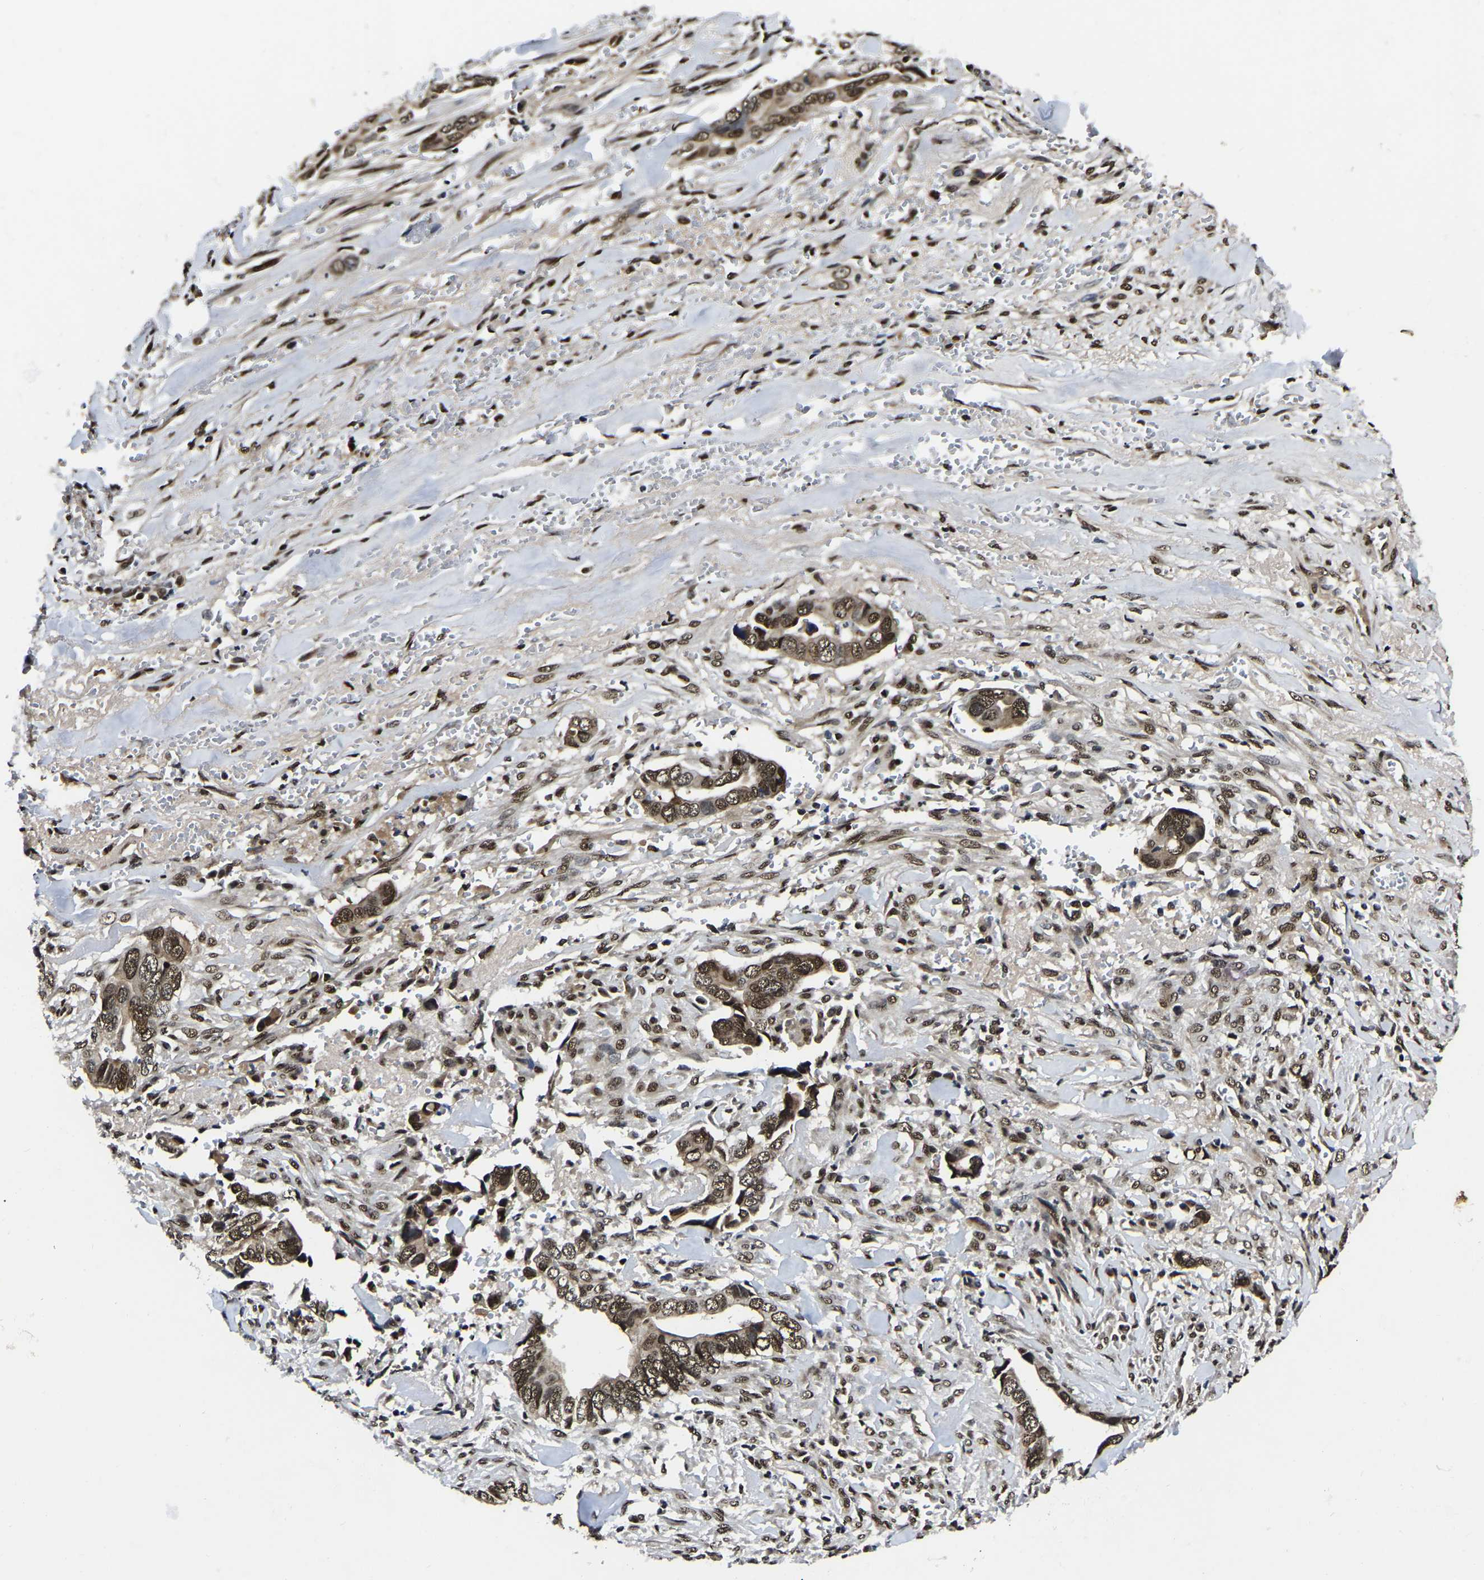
{"staining": {"intensity": "moderate", "quantity": ">75%", "location": "nuclear"}, "tissue": "liver cancer", "cell_type": "Tumor cells", "image_type": "cancer", "snomed": [{"axis": "morphology", "description": "Cholangiocarcinoma"}, {"axis": "topography", "description": "Liver"}], "caption": "Immunohistochemistry of human liver cancer (cholangiocarcinoma) exhibits medium levels of moderate nuclear positivity in about >75% of tumor cells.", "gene": "TRIM35", "patient": {"sex": "female", "age": 79}}